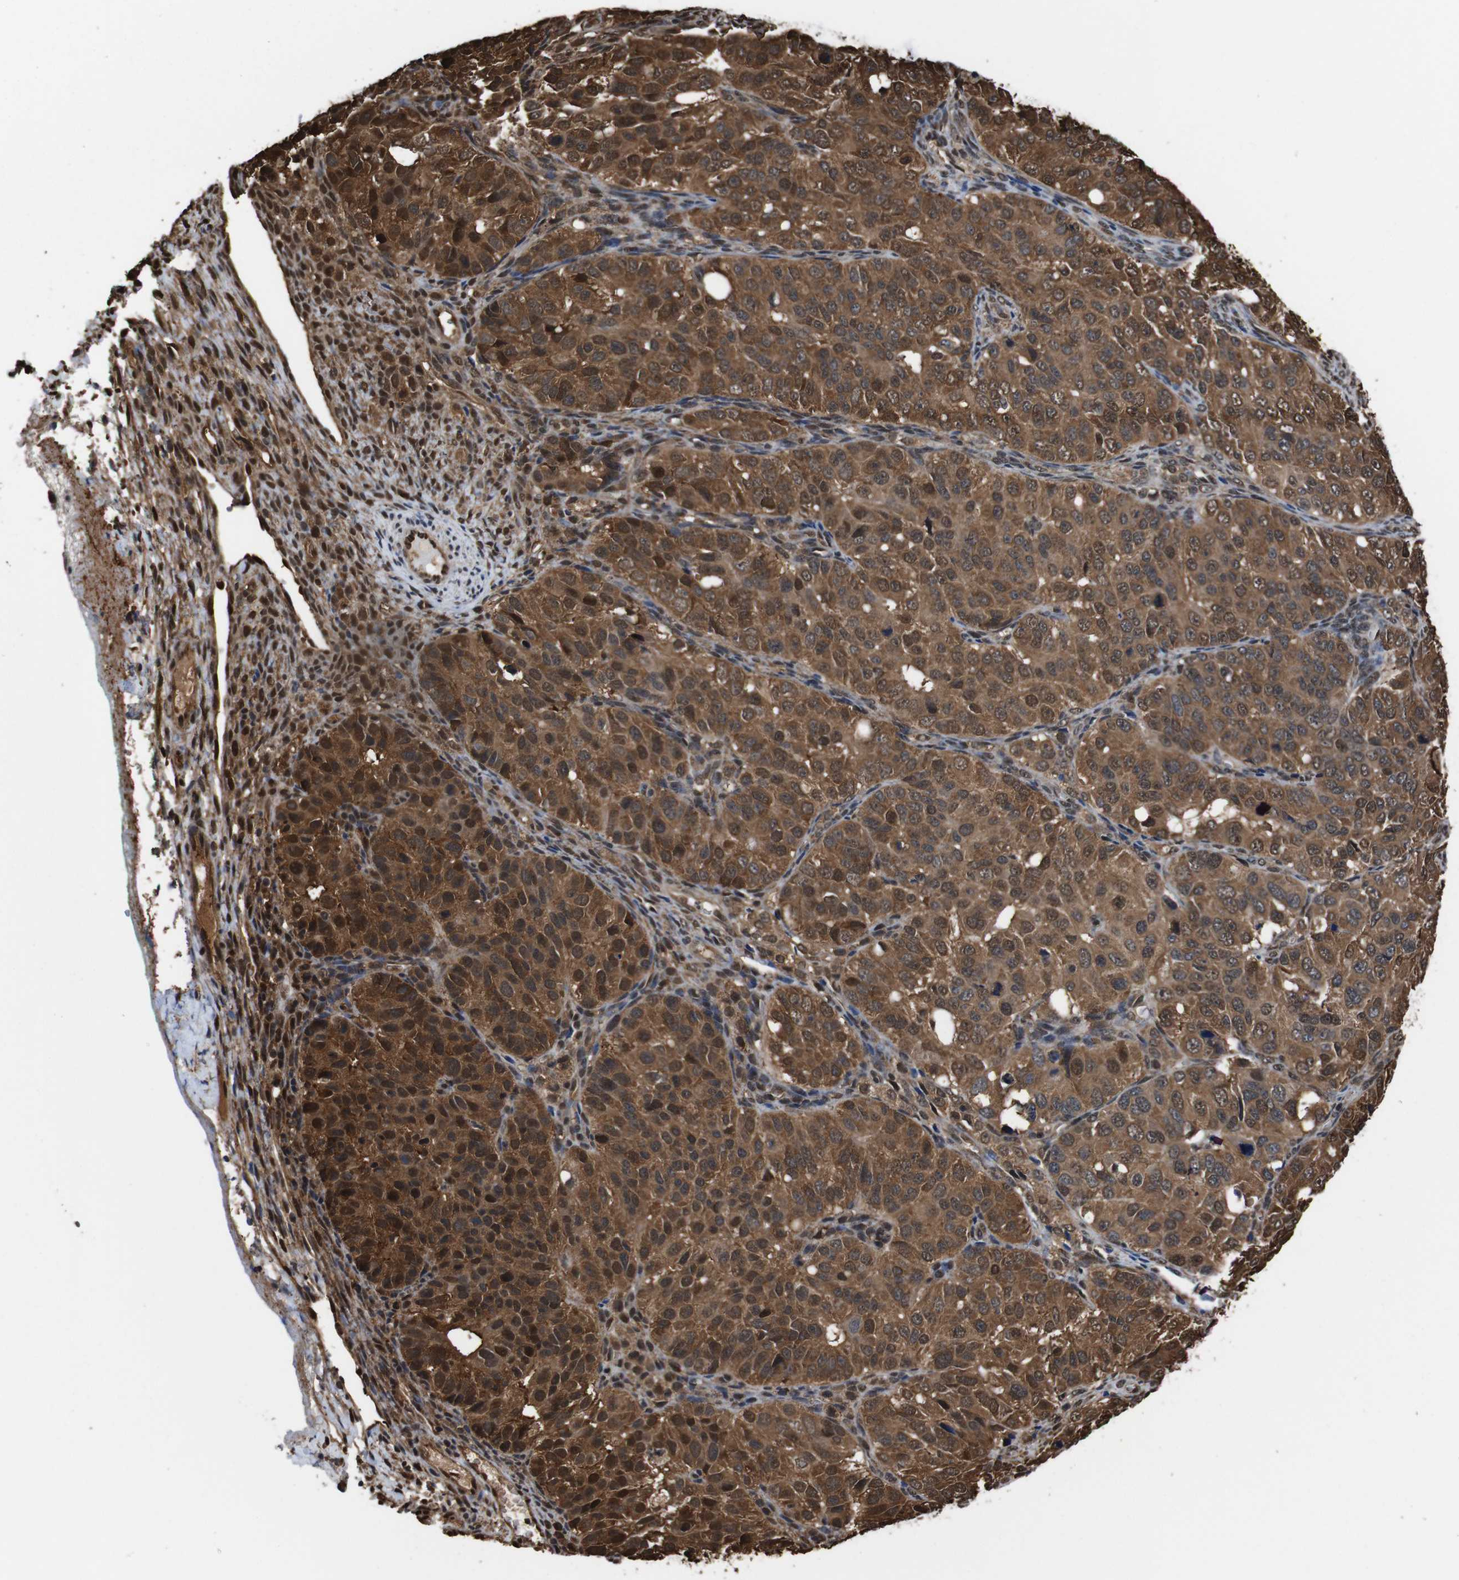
{"staining": {"intensity": "moderate", "quantity": ">75%", "location": "cytoplasmic/membranous,nuclear"}, "tissue": "ovarian cancer", "cell_type": "Tumor cells", "image_type": "cancer", "snomed": [{"axis": "morphology", "description": "Carcinoma, endometroid"}, {"axis": "topography", "description": "Ovary"}], "caption": "The histopathology image shows staining of ovarian cancer, revealing moderate cytoplasmic/membranous and nuclear protein staining (brown color) within tumor cells.", "gene": "VCP", "patient": {"sex": "female", "age": 51}}